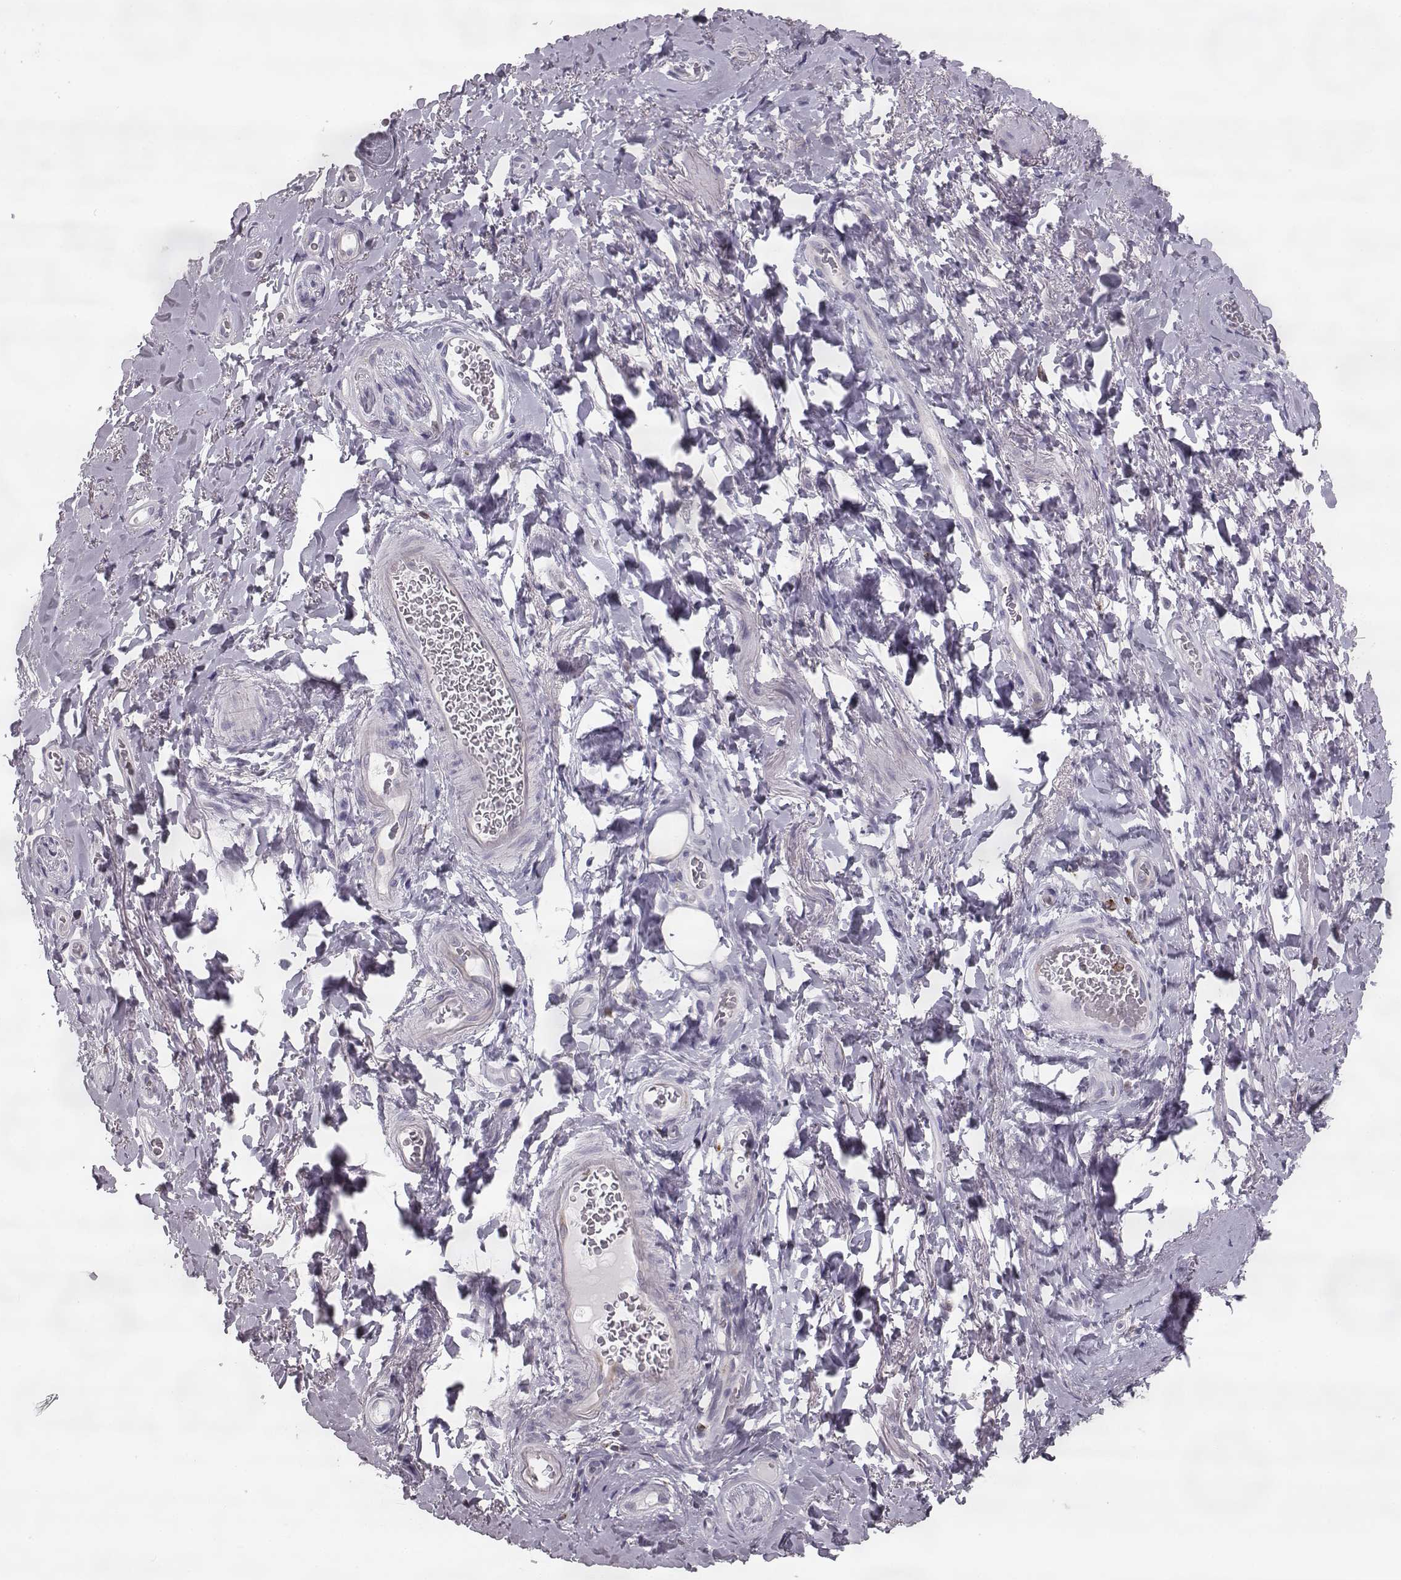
{"staining": {"intensity": "negative", "quantity": "none", "location": "none"}, "tissue": "adipose tissue", "cell_type": "Adipocytes", "image_type": "normal", "snomed": [{"axis": "morphology", "description": "Normal tissue, NOS"}, {"axis": "topography", "description": "Anal"}, {"axis": "topography", "description": "Peripheral nerve tissue"}], "caption": "IHC histopathology image of unremarkable human adipose tissue stained for a protein (brown), which shows no staining in adipocytes.", "gene": "ELOVL5", "patient": {"sex": "male", "age": 53}}